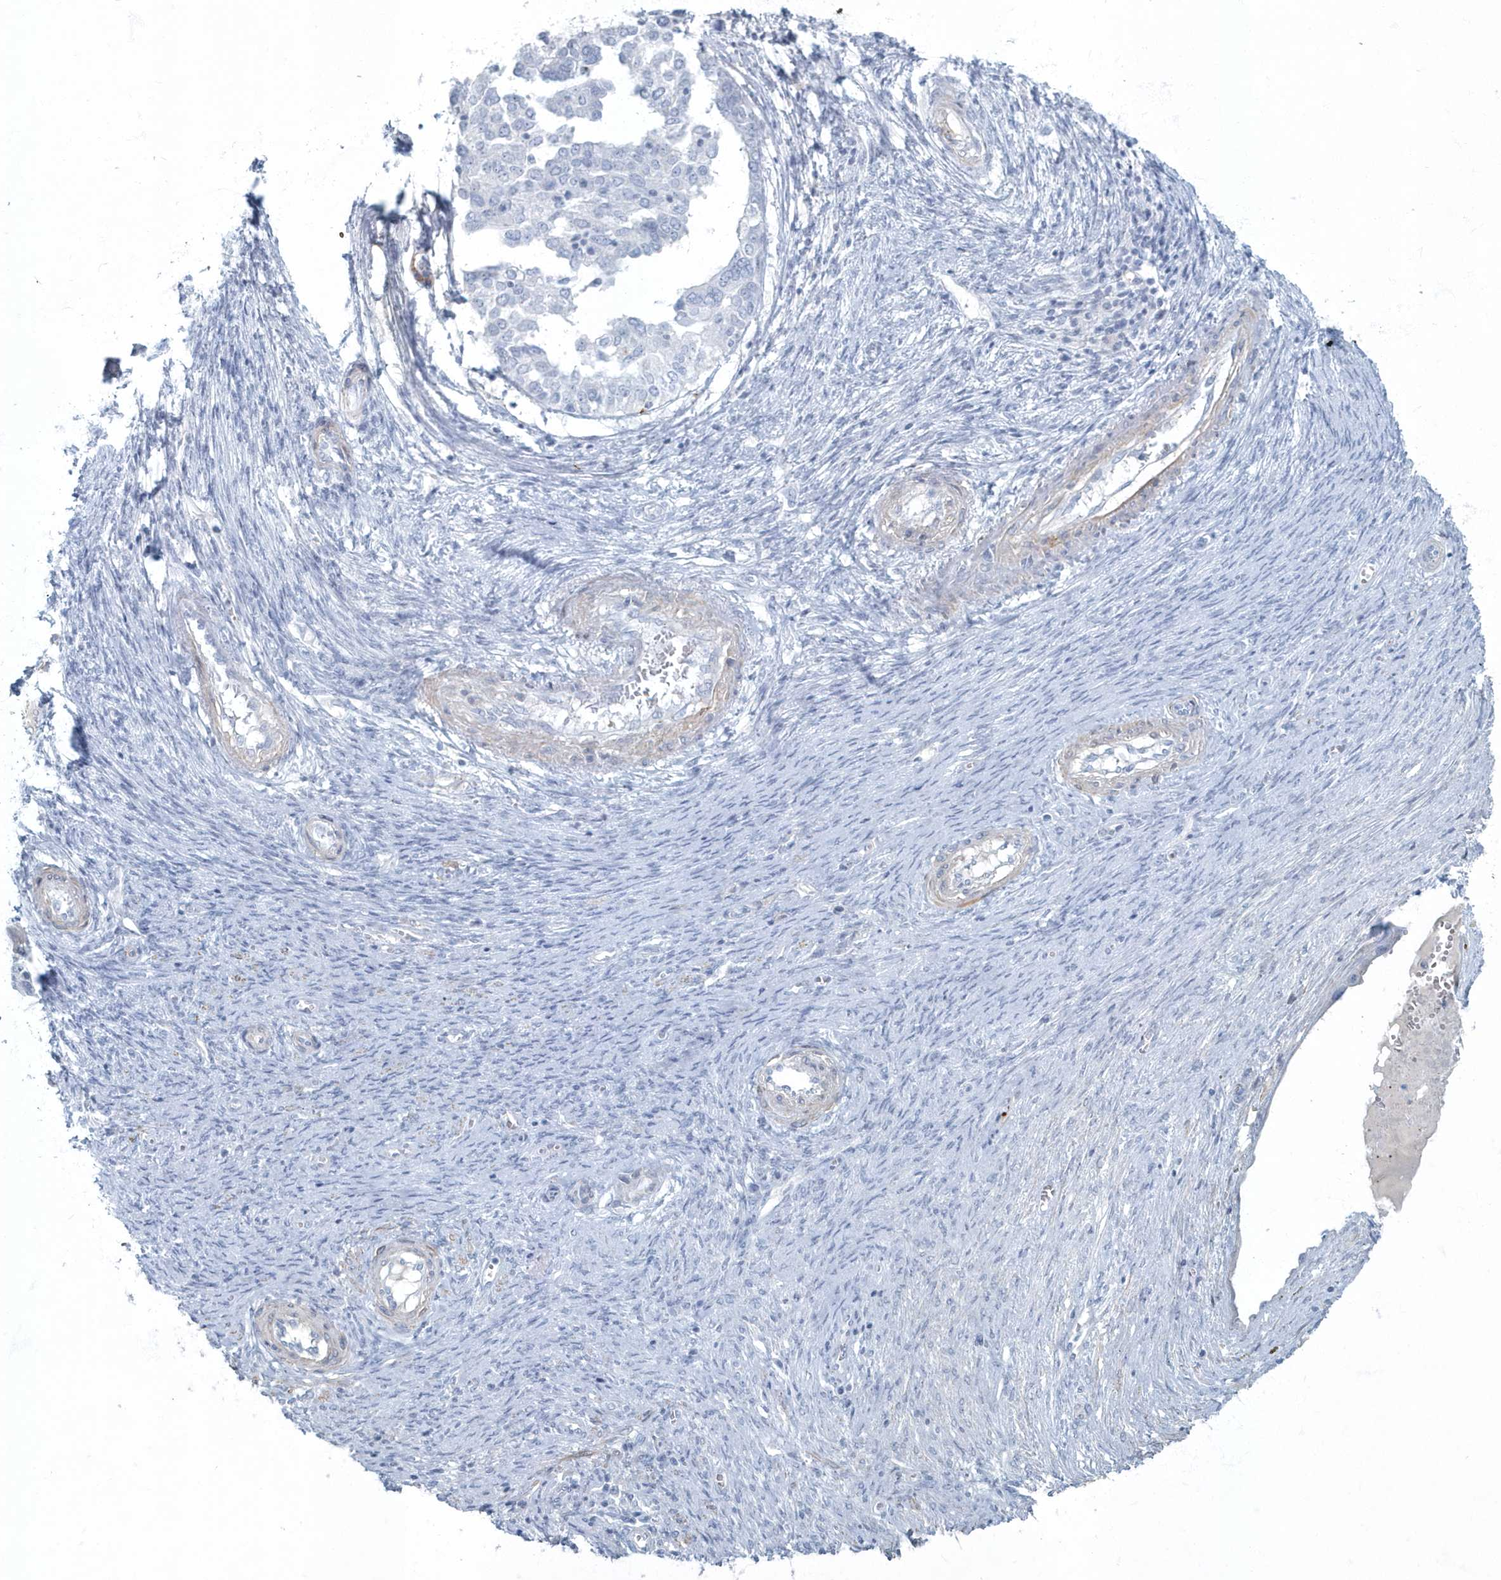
{"staining": {"intensity": "negative", "quantity": "none", "location": "none"}, "tissue": "ovarian cancer", "cell_type": "Tumor cells", "image_type": "cancer", "snomed": [{"axis": "morphology", "description": "Cystadenocarcinoma, serous, NOS"}, {"axis": "topography", "description": "Ovary"}], "caption": "Immunohistochemical staining of ovarian cancer (serous cystadenocarcinoma) demonstrates no significant expression in tumor cells.", "gene": "MYOT", "patient": {"sex": "female", "age": 44}}